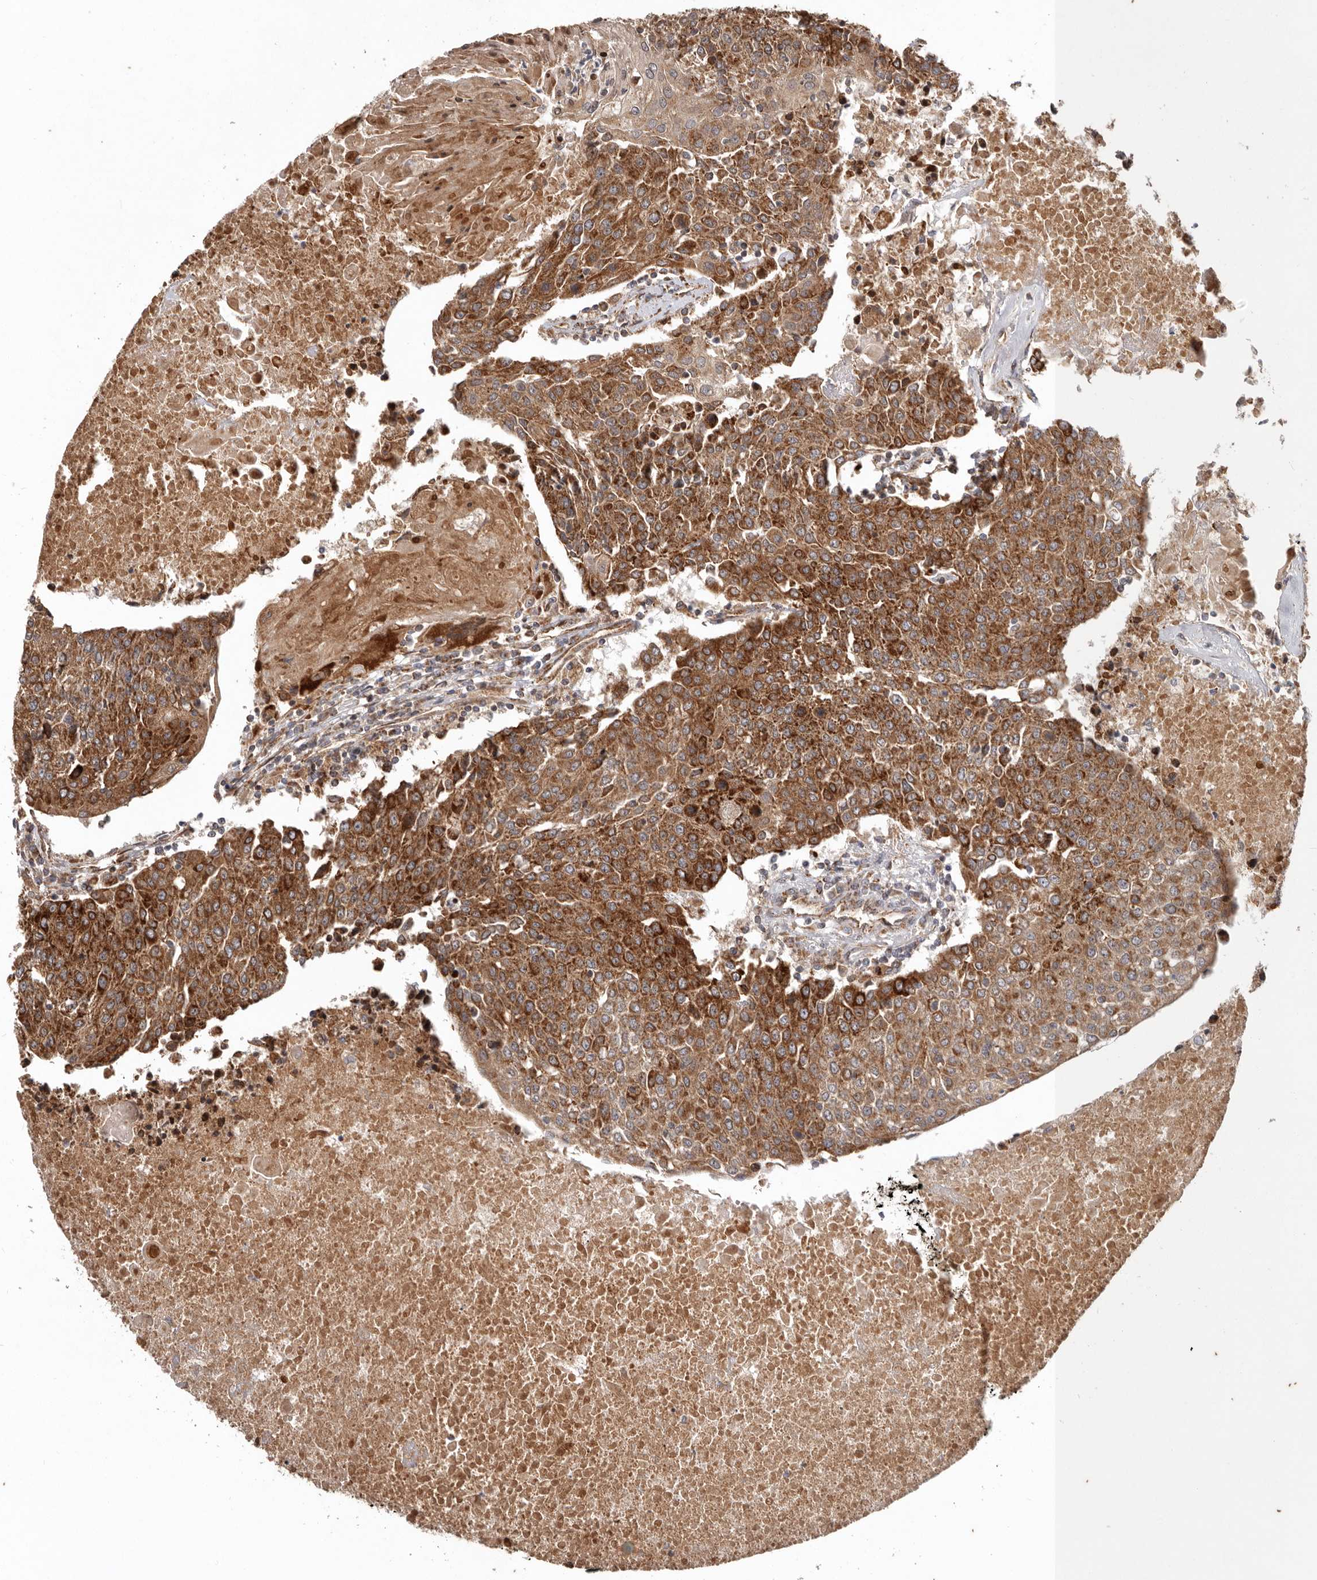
{"staining": {"intensity": "strong", "quantity": ">75%", "location": "cytoplasmic/membranous"}, "tissue": "urothelial cancer", "cell_type": "Tumor cells", "image_type": "cancer", "snomed": [{"axis": "morphology", "description": "Urothelial carcinoma, High grade"}, {"axis": "topography", "description": "Urinary bladder"}], "caption": "Urothelial cancer stained with immunohistochemistry demonstrates strong cytoplasmic/membranous staining in approximately >75% of tumor cells.", "gene": "MRPS10", "patient": {"sex": "female", "age": 85}}